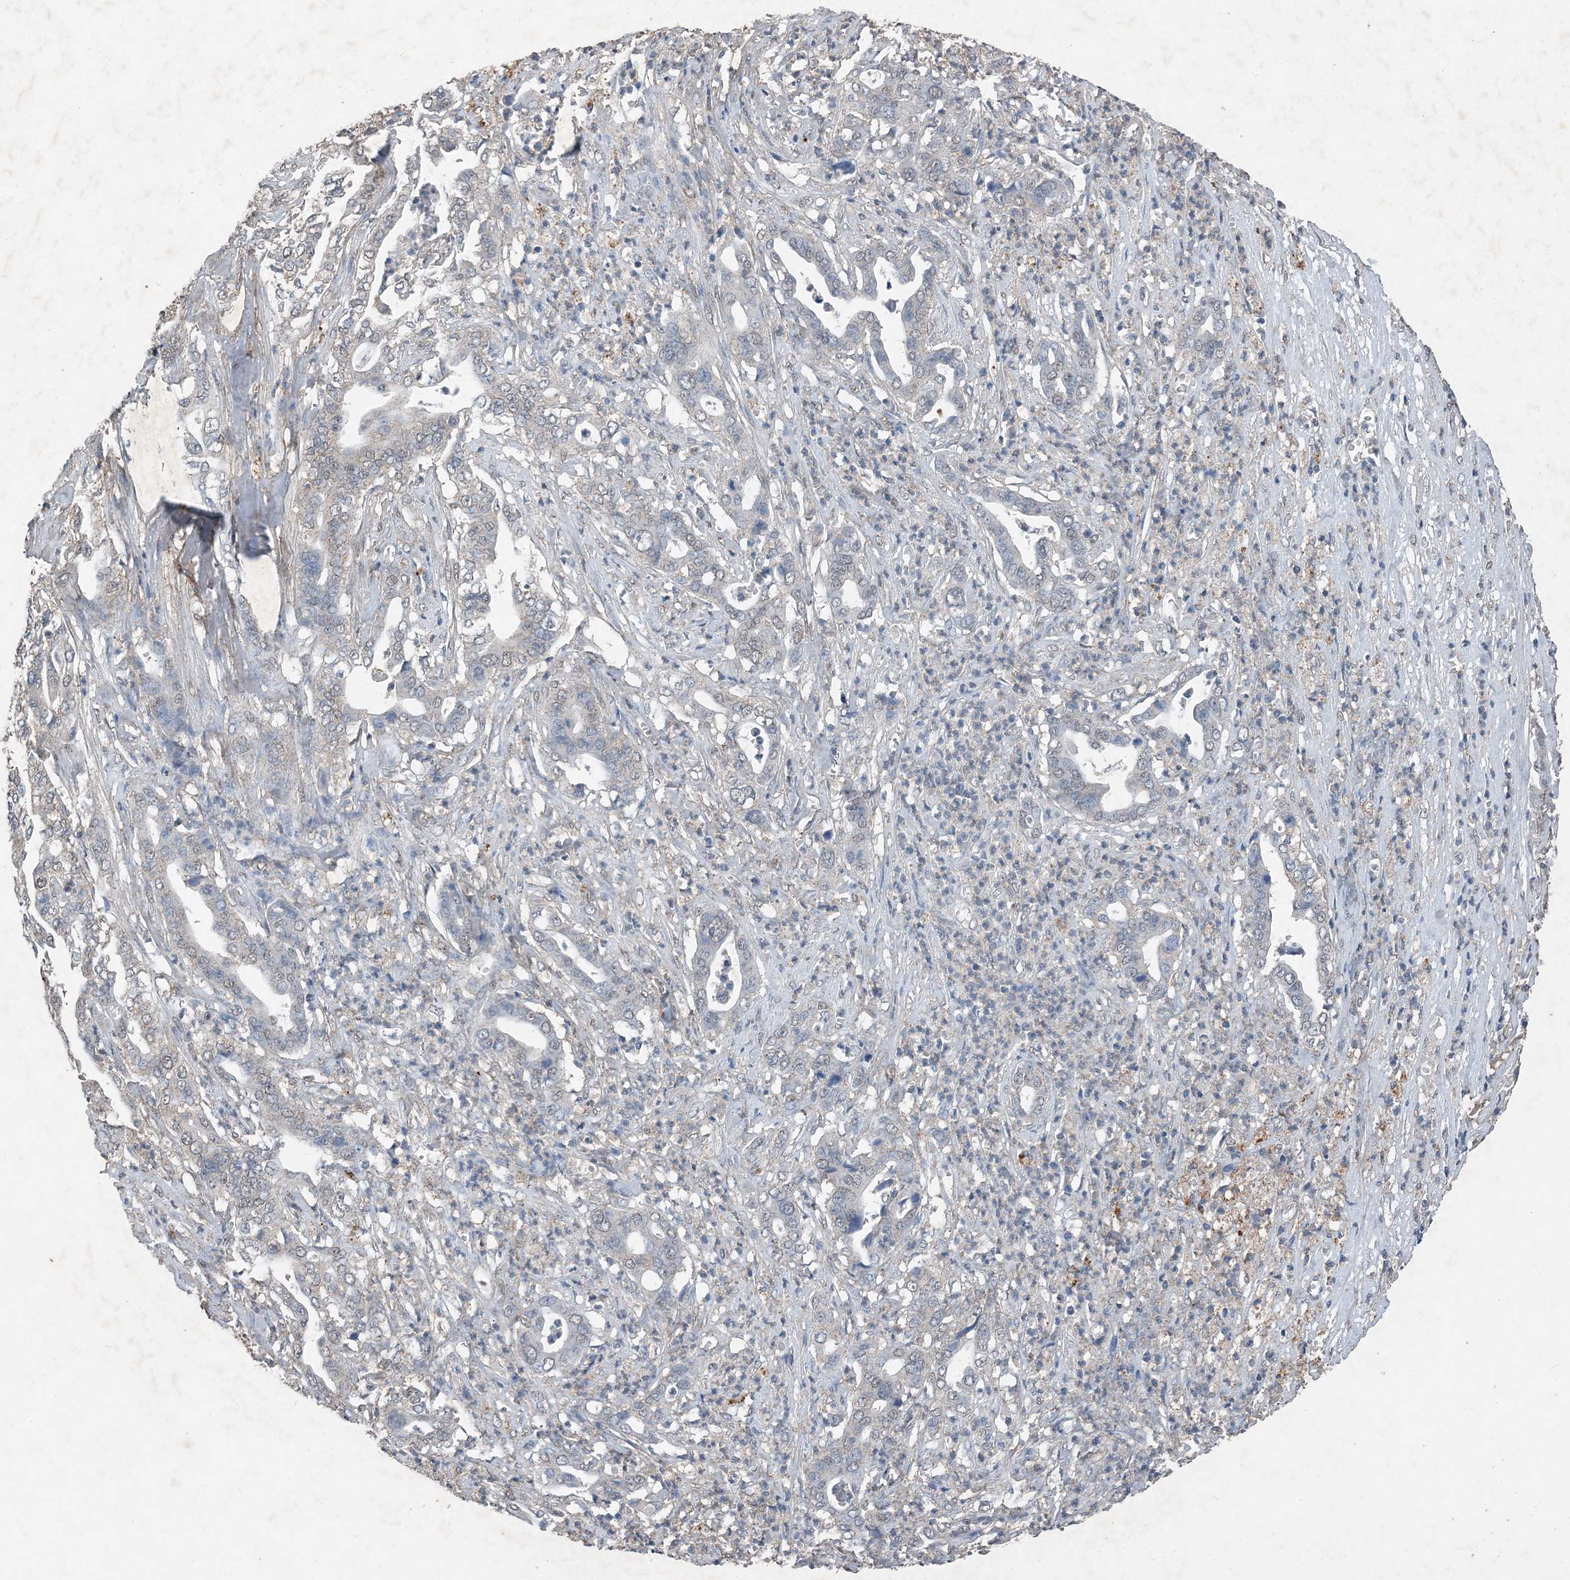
{"staining": {"intensity": "negative", "quantity": "none", "location": "none"}, "tissue": "liver cancer", "cell_type": "Tumor cells", "image_type": "cancer", "snomed": [{"axis": "morphology", "description": "Cholangiocarcinoma"}, {"axis": "topography", "description": "Liver"}], "caption": "The histopathology image reveals no staining of tumor cells in cholangiocarcinoma (liver).", "gene": "FCN3", "patient": {"sex": "female", "age": 61}}